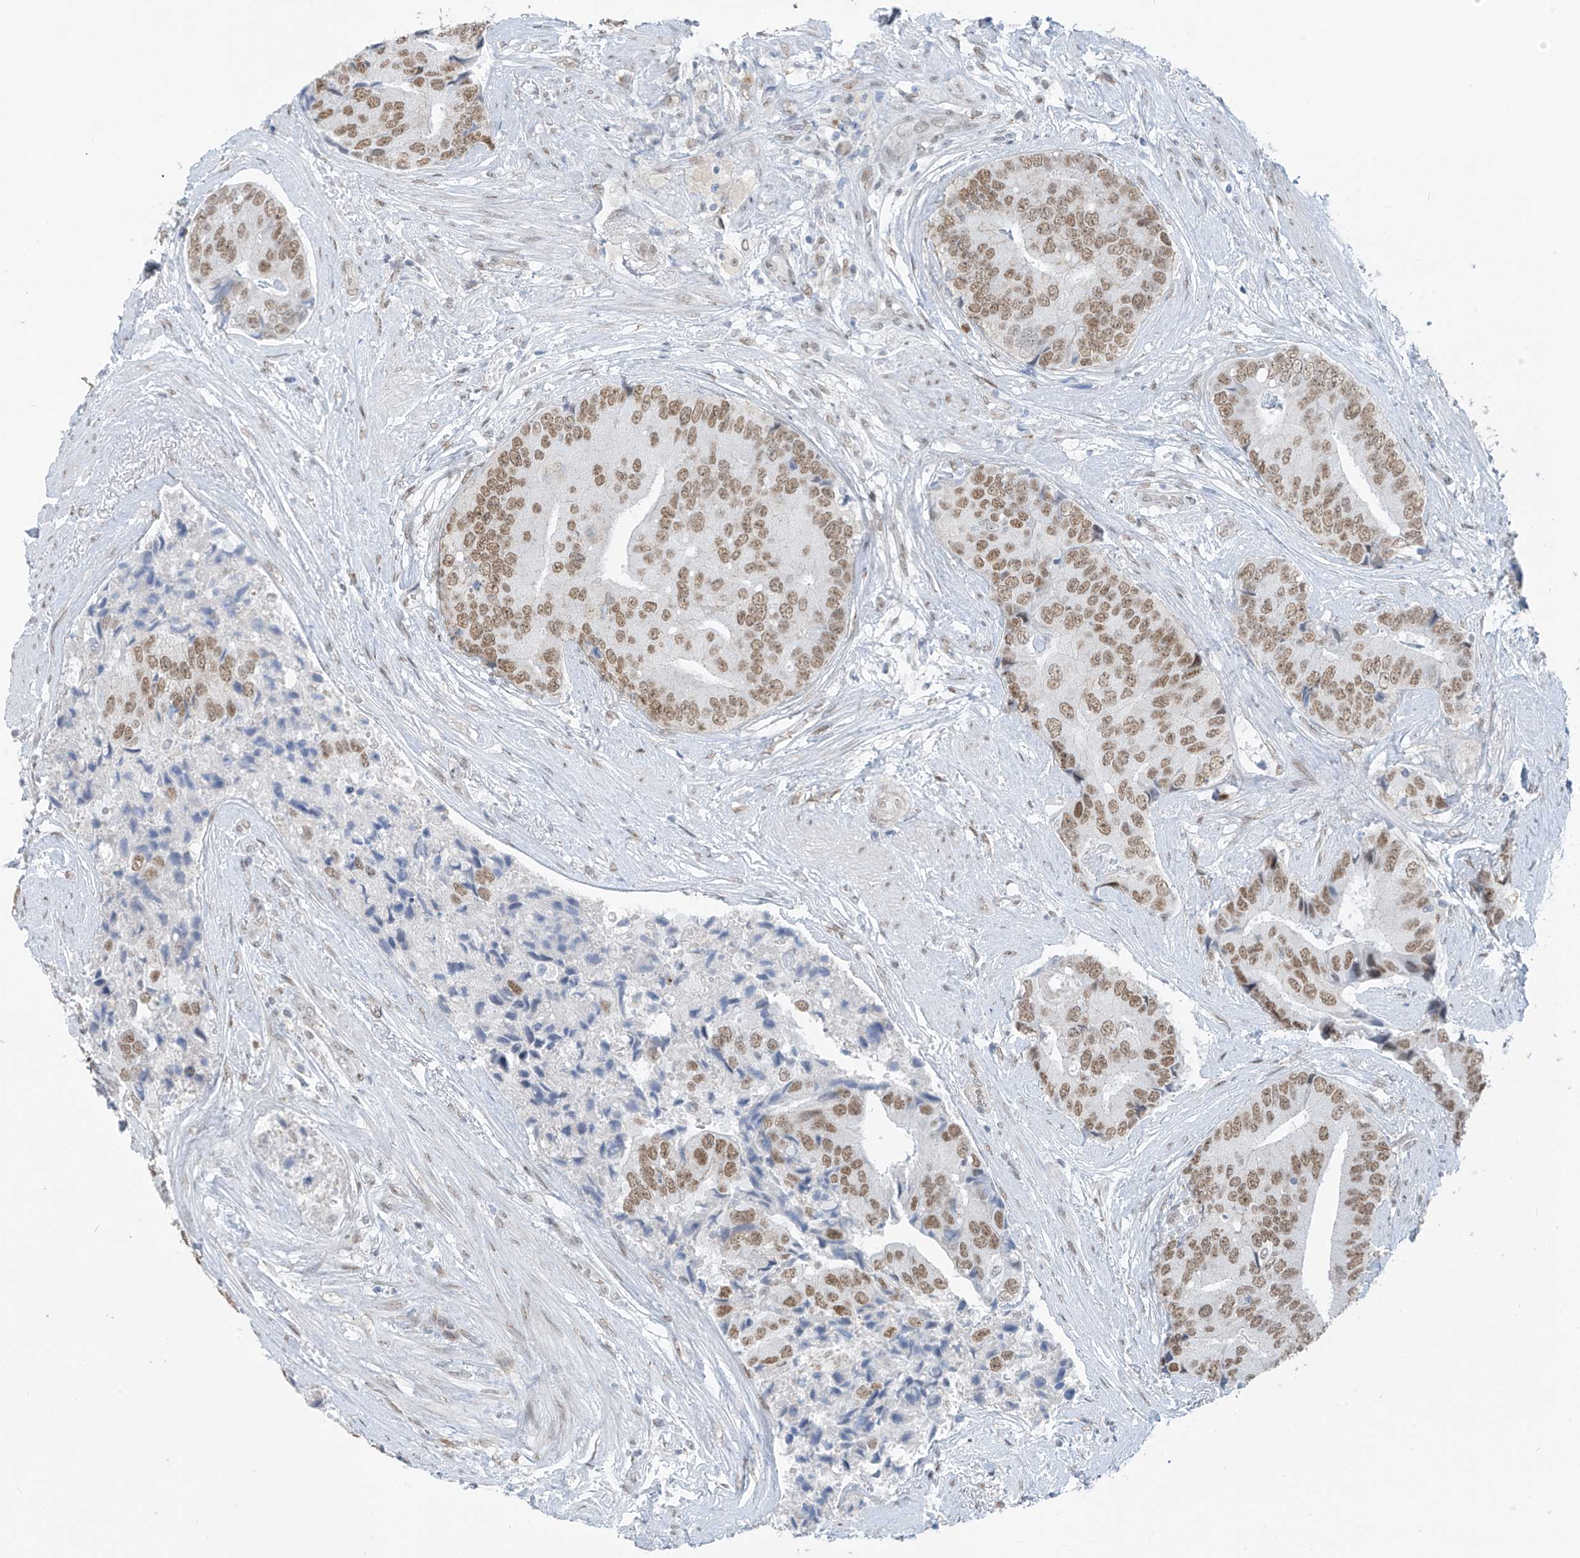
{"staining": {"intensity": "moderate", "quantity": ">75%", "location": "nuclear"}, "tissue": "prostate cancer", "cell_type": "Tumor cells", "image_type": "cancer", "snomed": [{"axis": "morphology", "description": "Adenocarcinoma, High grade"}, {"axis": "topography", "description": "Prostate"}], "caption": "Brown immunohistochemical staining in human adenocarcinoma (high-grade) (prostate) displays moderate nuclear positivity in approximately >75% of tumor cells.", "gene": "MCM9", "patient": {"sex": "male", "age": 70}}